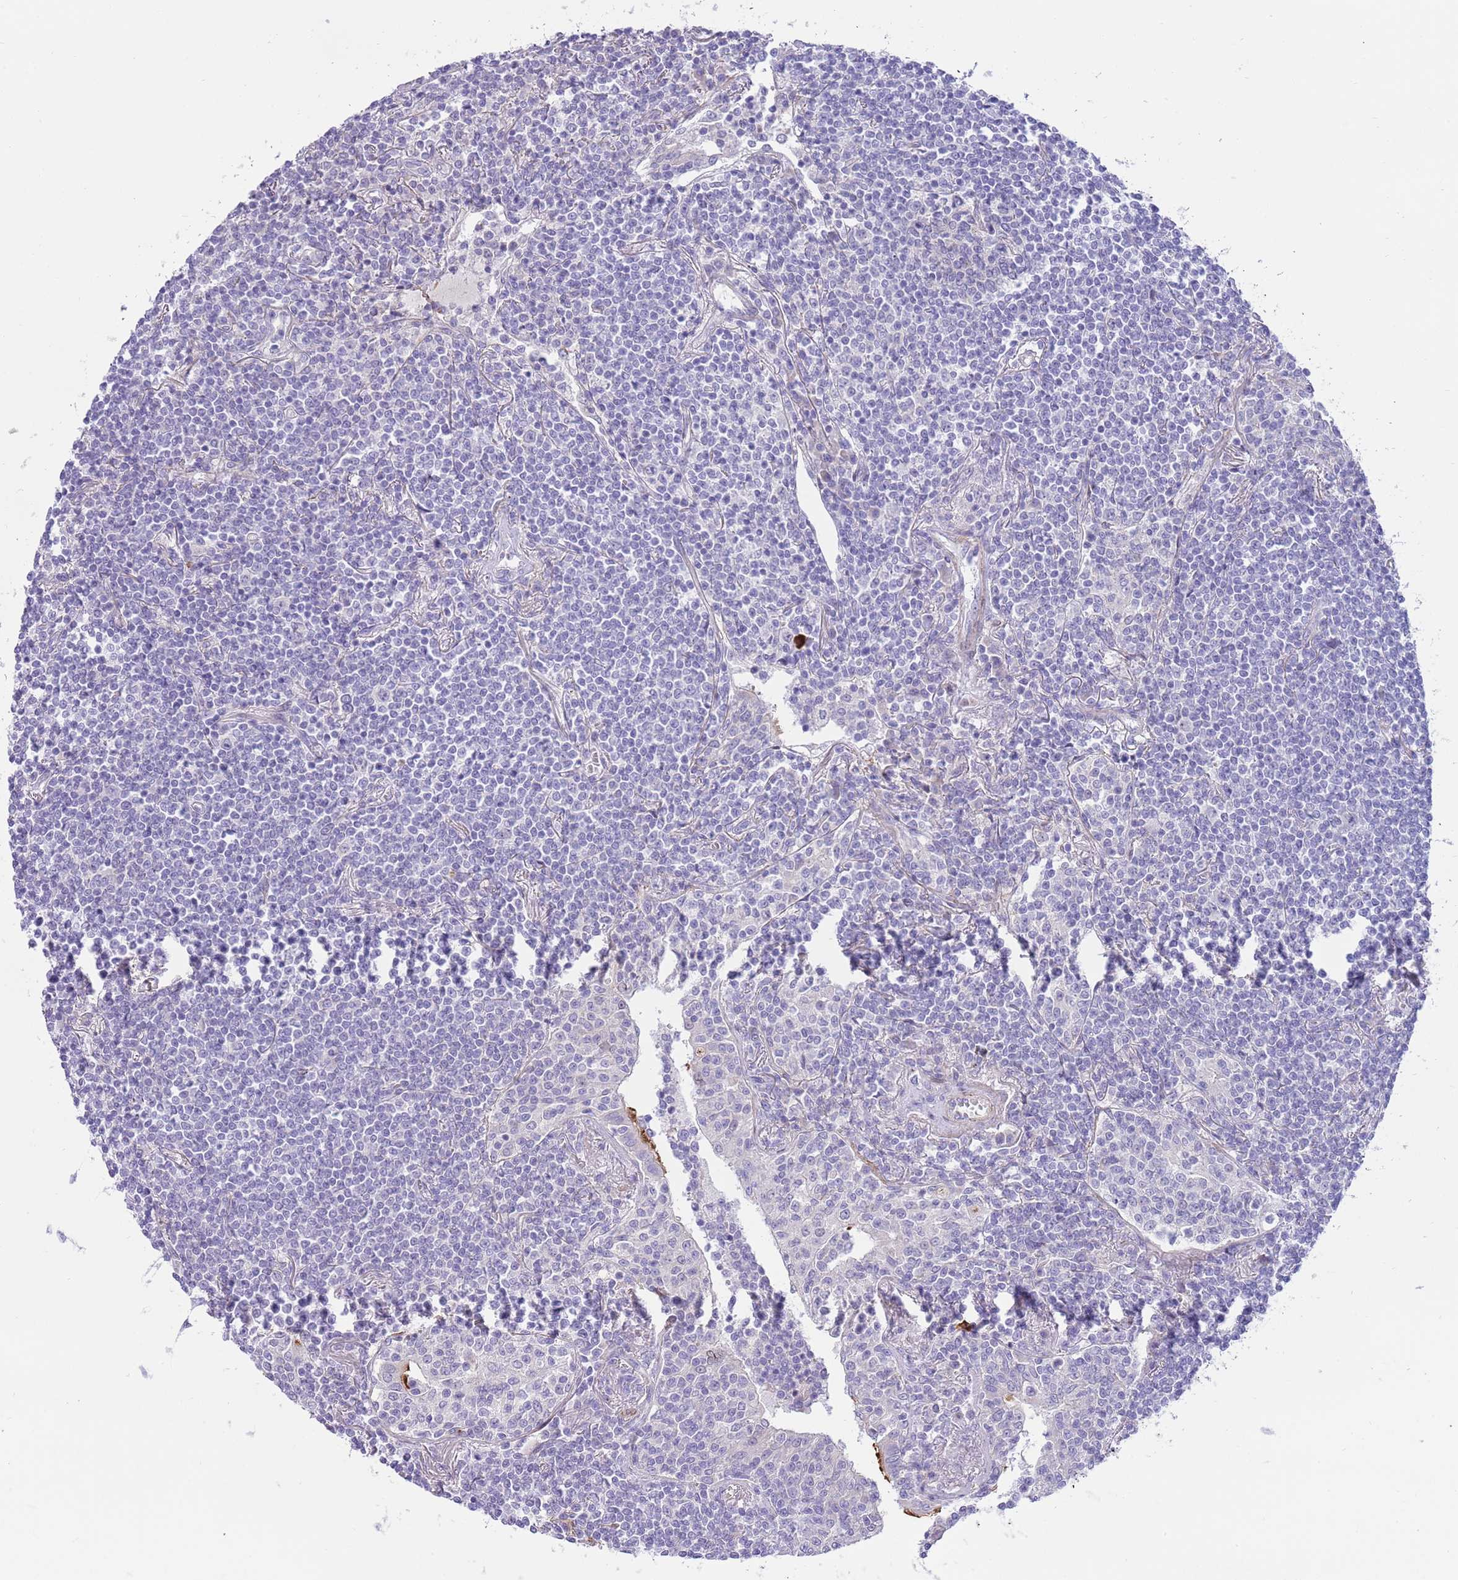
{"staining": {"intensity": "negative", "quantity": "none", "location": "none"}, "tissue": "lymphoma", "cell_type": "Tumor cells", "image_type": "cancer", "snomed": [{"axis": "morphology", "description": "Malignant lymphoma, non-Hodgkin's type, Low grade"}, {"axis": "topography", "description": "Lung"}], "caption": "Tumor cells show no significant positivity in lymphoma.", "gene": "ZC4H2", "patient": {"sex": "female", "age": 71}}